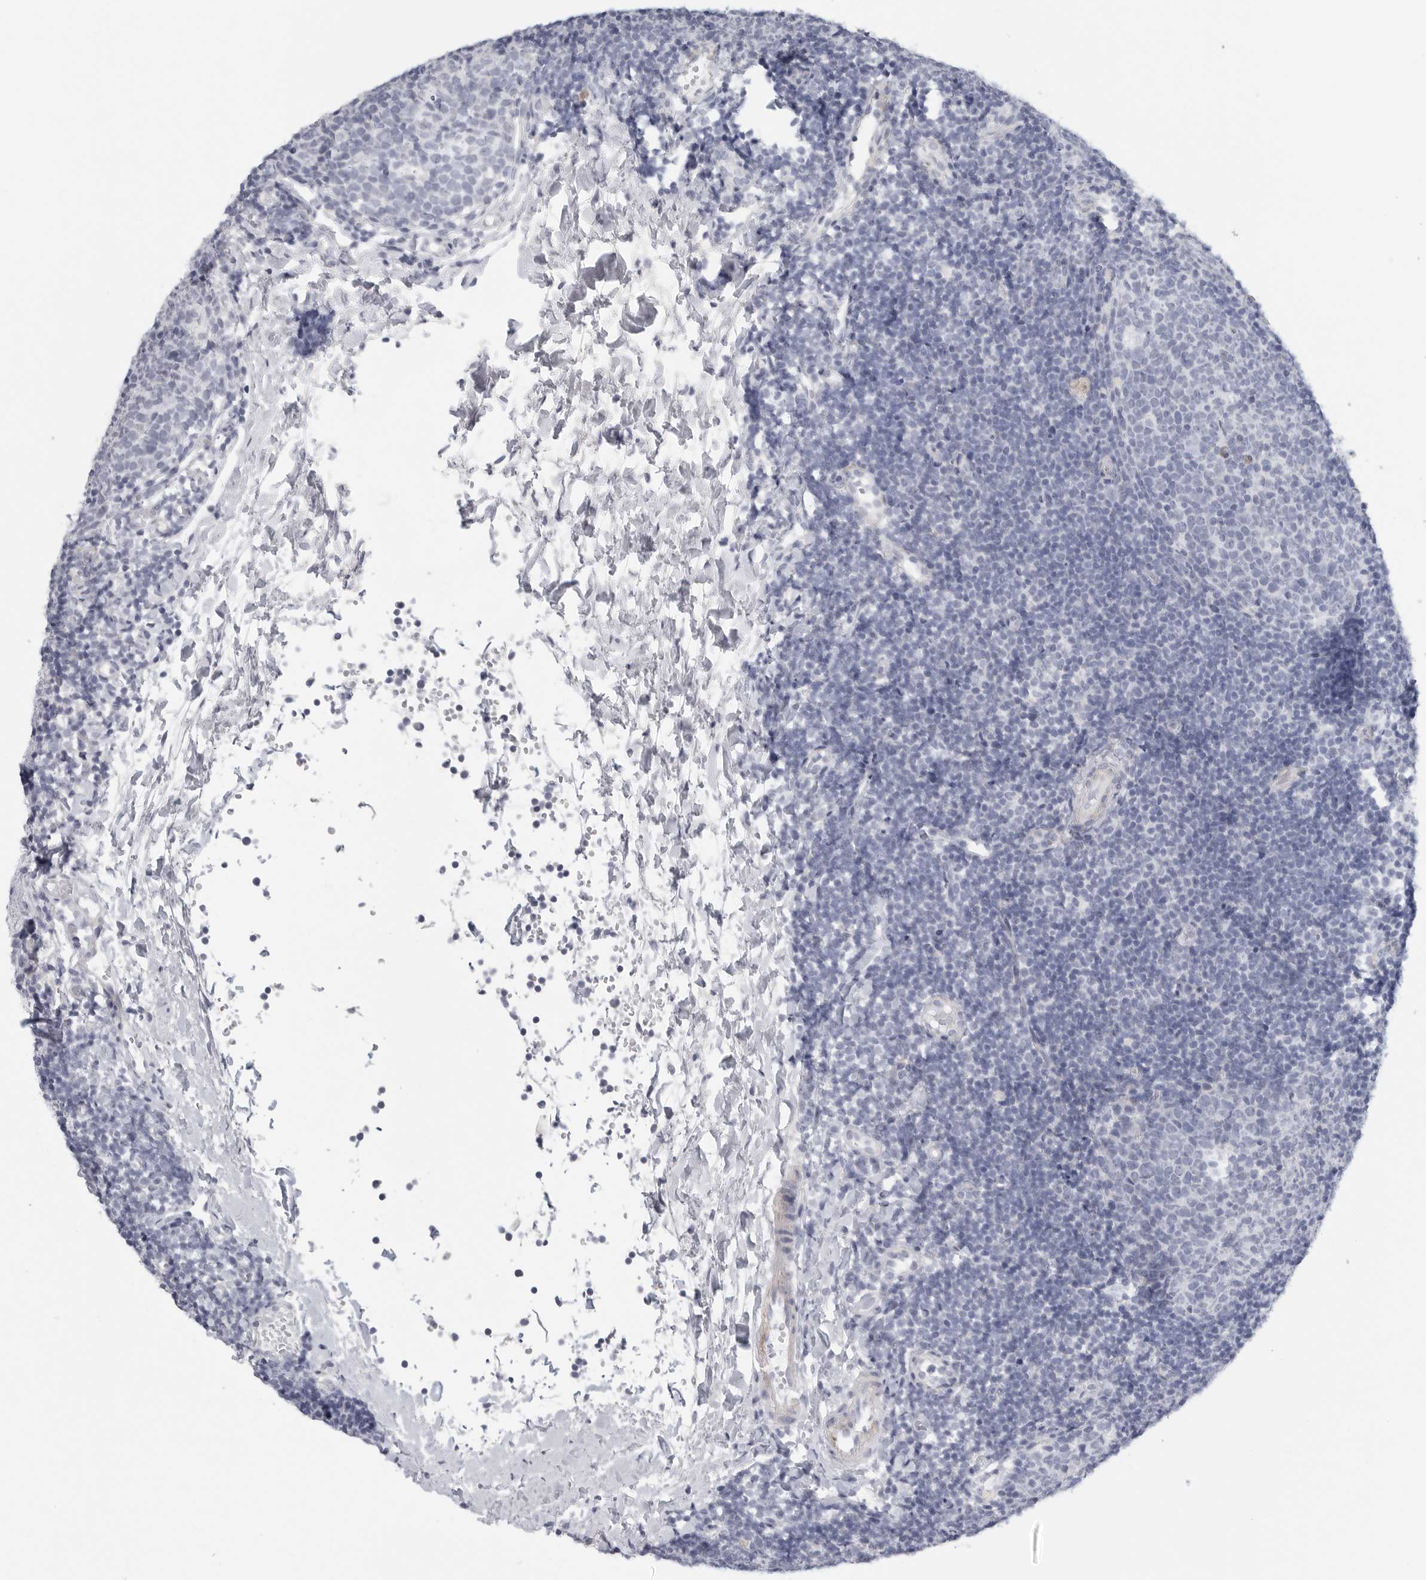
{"staining": {"intensity": "negative", "quantity": "none", "location": "none"}, "tissue": "tonsil", "cell_type": "Germinal center cells", "image_type": "normal", "snomed": [{"axis": "morphology", "description": "Normal tissue, NOS"}, {"axis": "topography", "description": "Tonsil"}], "caption": "This is an immunohistochemistry photomicrograph of unremarkable human tonsil. There is no staining in germinal center cells.", "gene": "TNR", "patient": {"sex": "female", "age": 19}}